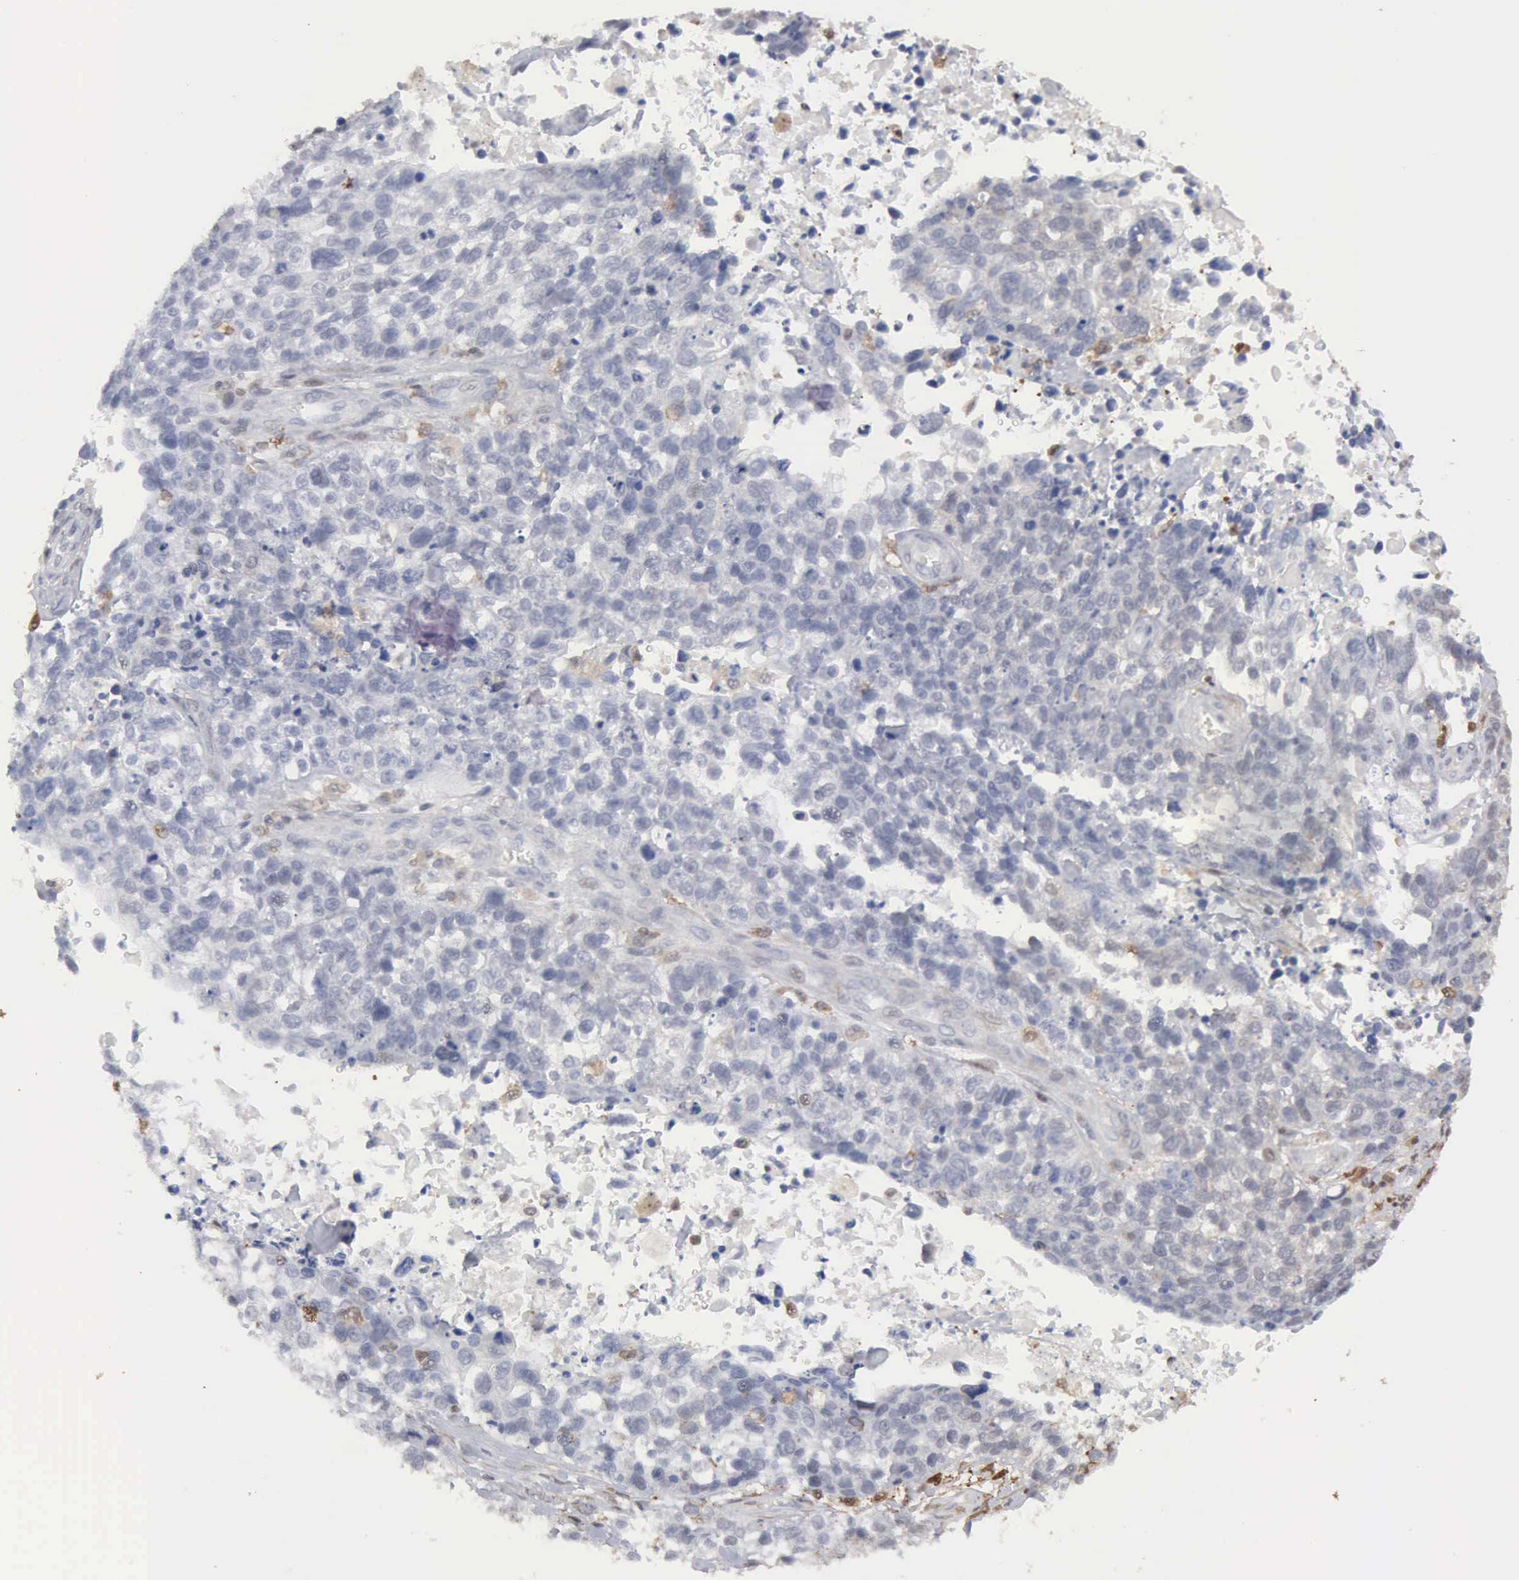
{"staining": {"intensity": "negative", "quantity": "none", "location": "none"}, "tissue": "lung cancer", "cell_type": "Tumor cells", "image_type": "cancer", "snomed": [{"axis": "morphology", "description": "Squamous cell carcinoma, NOS"}, {"axis": "topography", "description": "Lymph node"}, {"axis": "topography", "description": "Lung"}], "caption": "A photomicrograph of human lung squamous cell carcinoma is negative for staining in tumor cells.", "gene": "STAT1", "patient": {"sex": "male", "age": 74}}